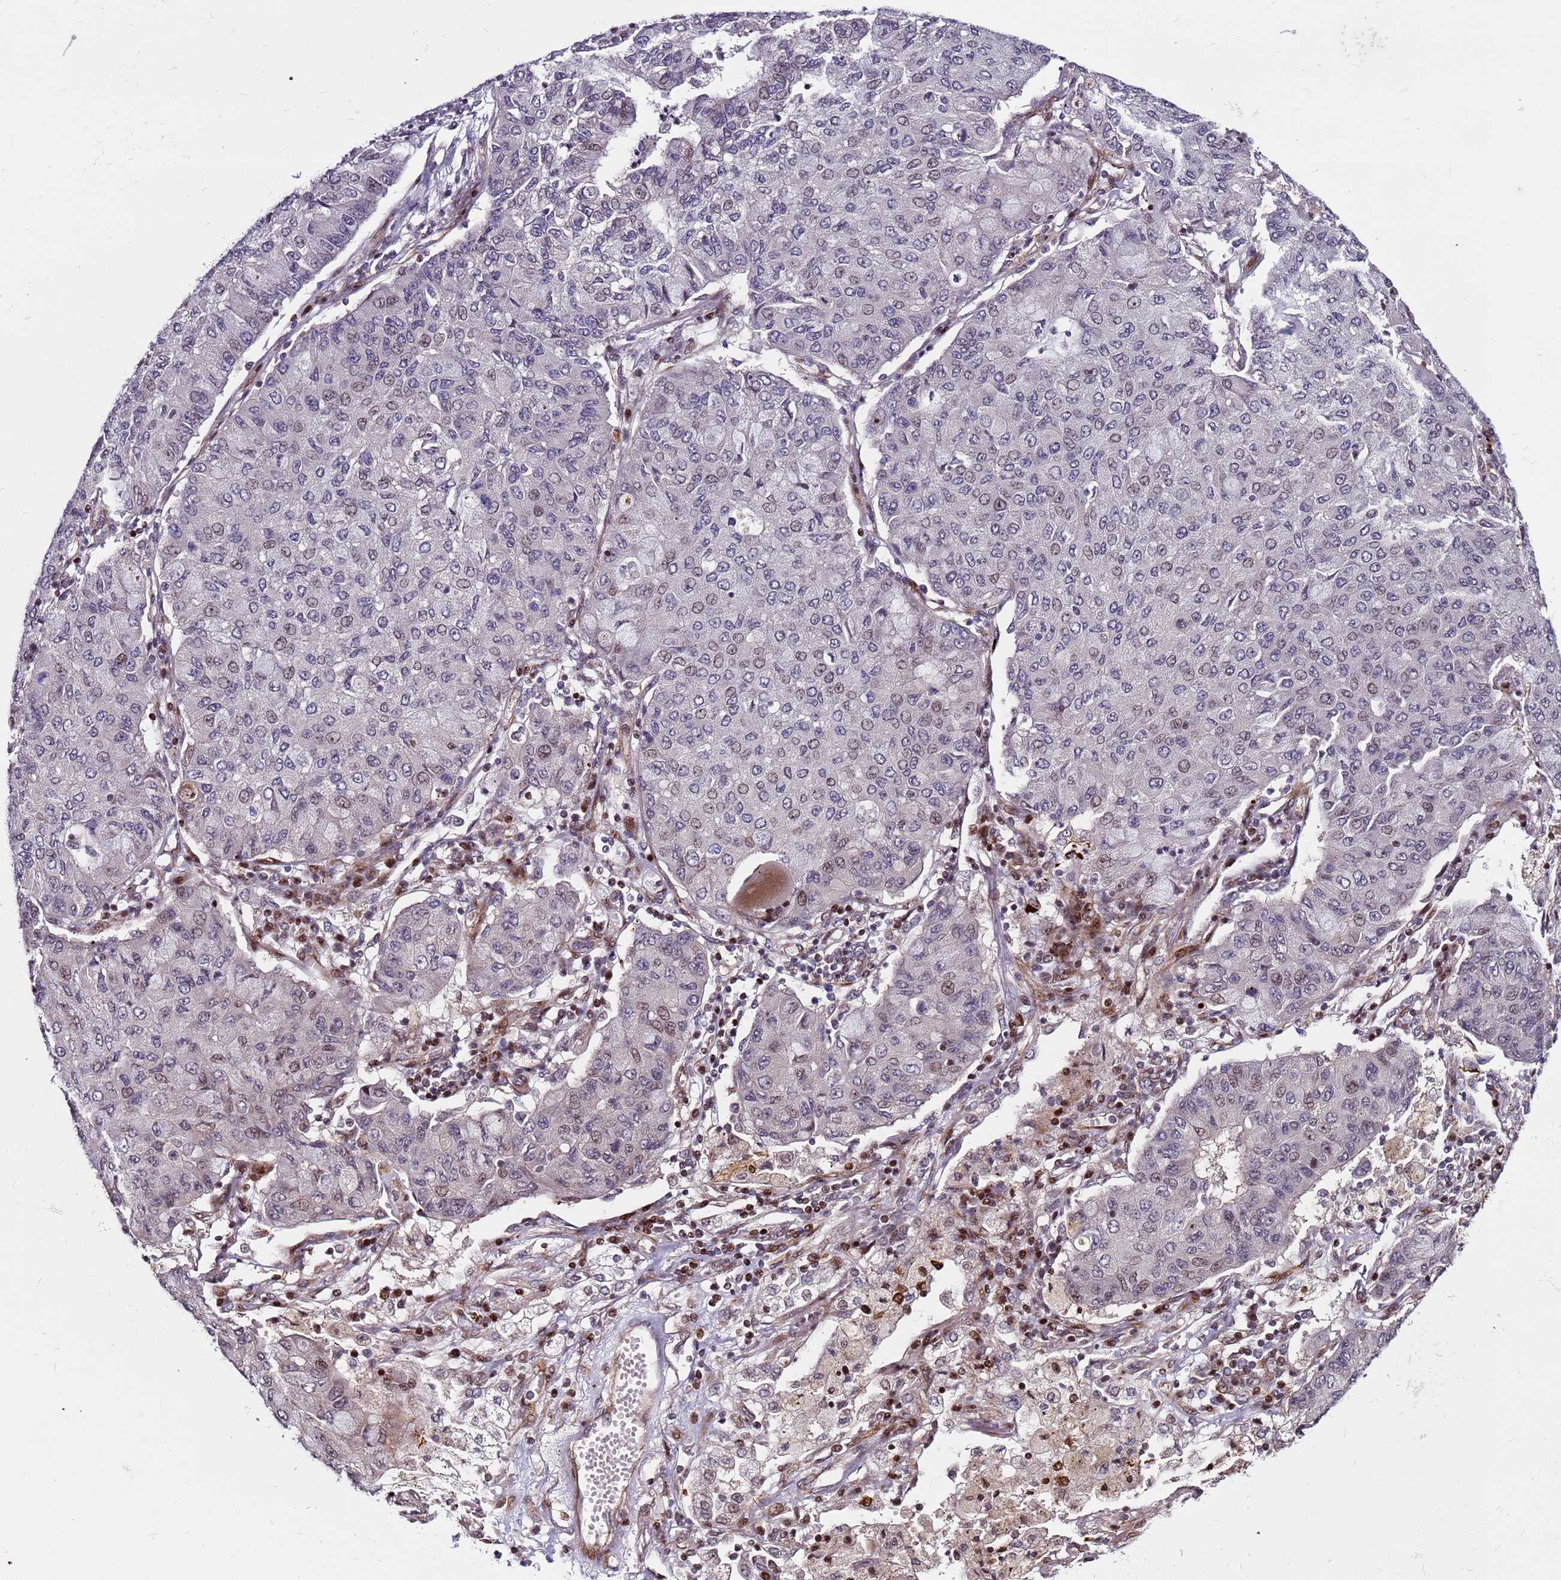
{"staining": {"intensity": "weak", "quantity": "<25%", "location": "nuclear"}, "tissue": "lung cancer", "cell_type": "Tumor cells", "image_type": "cancer", "snomed": [{"axis": "morphology", "description": "Squamous cell carcinoma, NOS"}, {"axis": "topography", "description": "Lung"}], "caption": "Histopathology image shows no significant protein expression in tumor cells of lung squamous cell carcinoma.", "gene": "WBP11", "patient": {"sex": "male", "age": 74}}